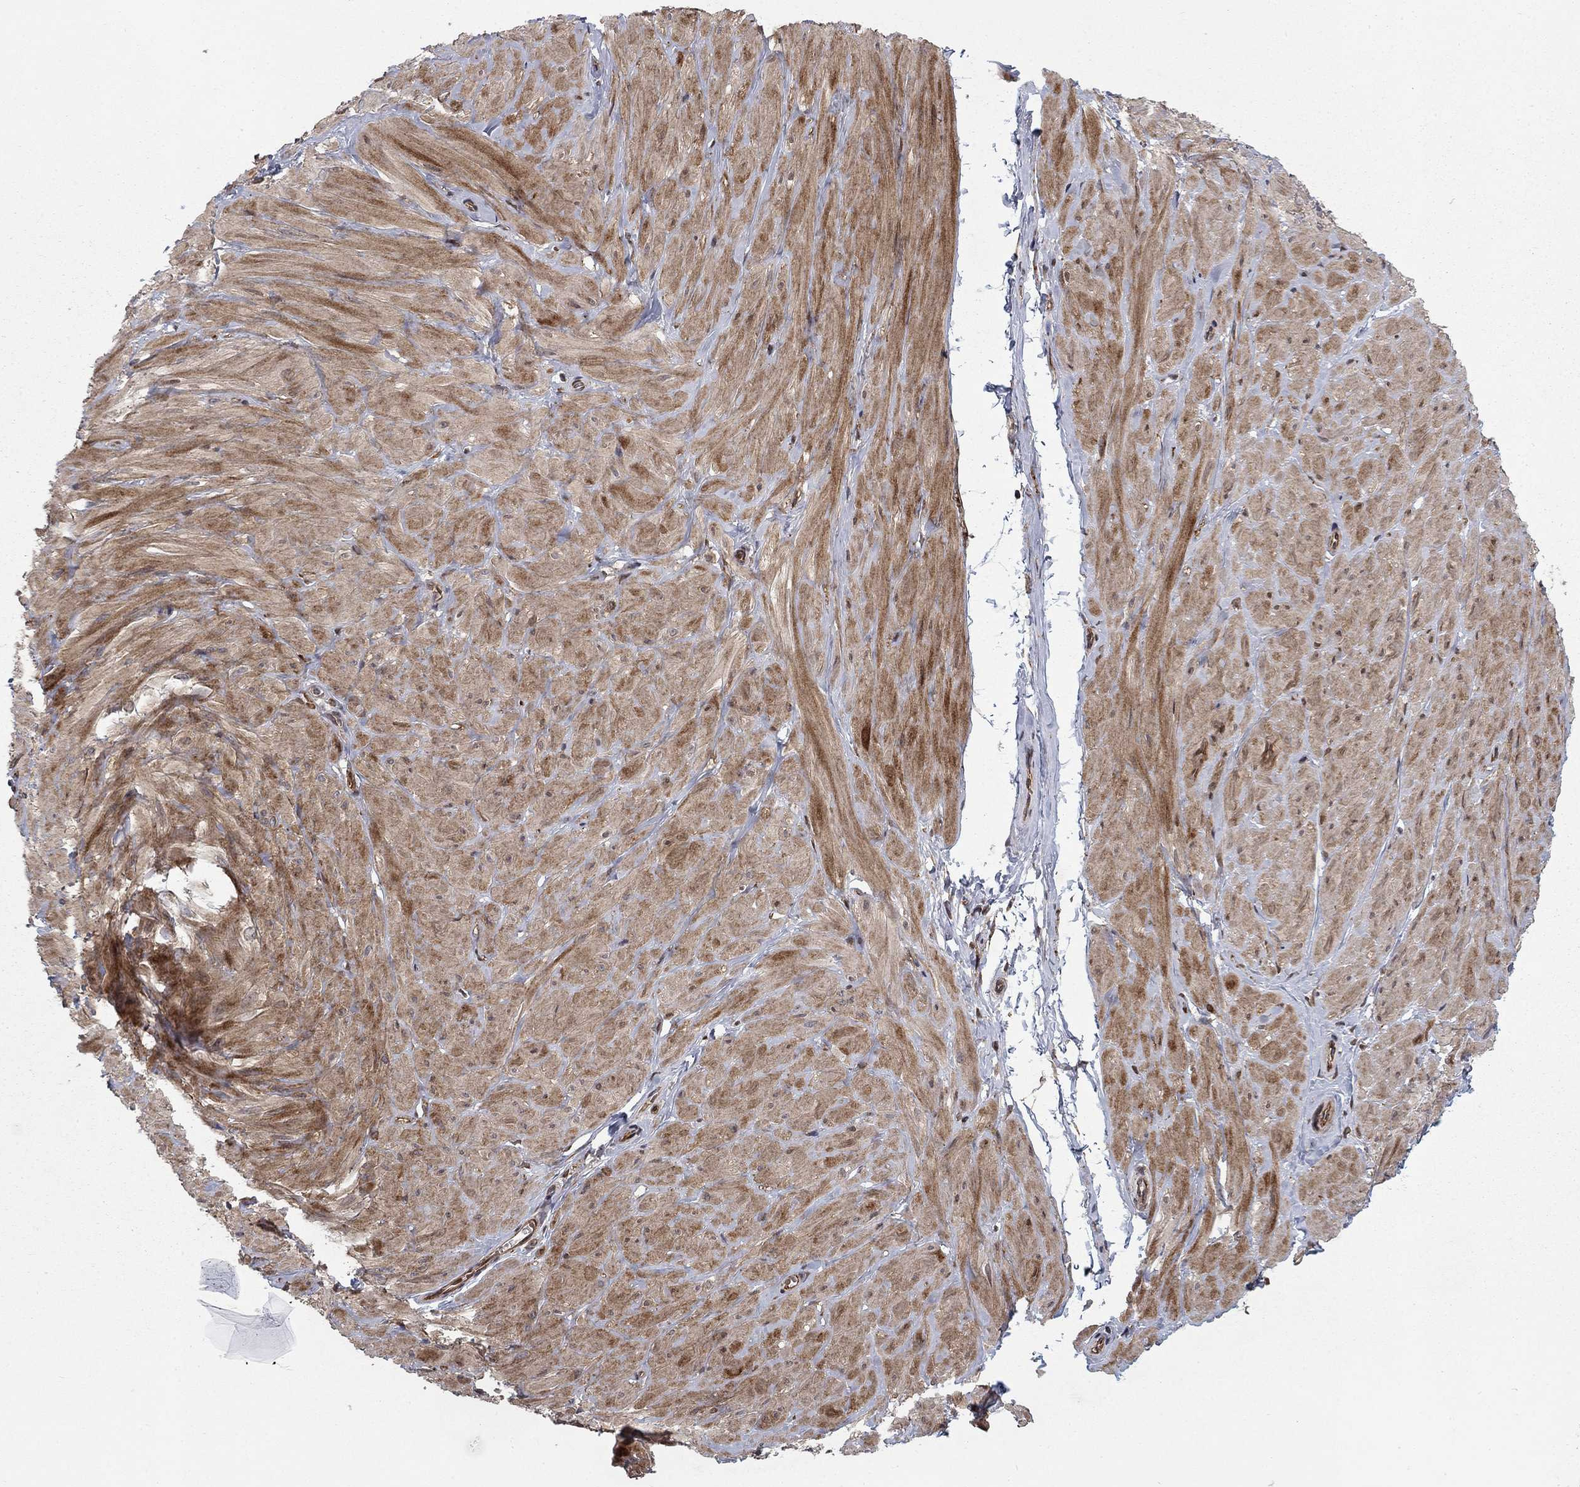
{"staining": {"intensity": "negative", "quantity": "none", "location": "none"}, "tissue": "adipose tissue", "cell_type": "Adipocytes", "image_type": "normal", "snomed": [{"axis": "morphology", "description": "Normal tissue, NOS"}, {"axis": "topography", "description": "Smooth muscle"}, {"axis": "topography", "description": "Peripheral nerve tissue"}], "caption": "Benign adipose tissue was stained to show a protein in brown. There is no significant expression in adipocytes. The staining is performed using DAB (3,3'-diaminobenzidine) brown chromogen with nuclei counter-stained in using hematoxylin.", "gene": "HDAC4", "patient": {"sex": "male", "age": 22}}